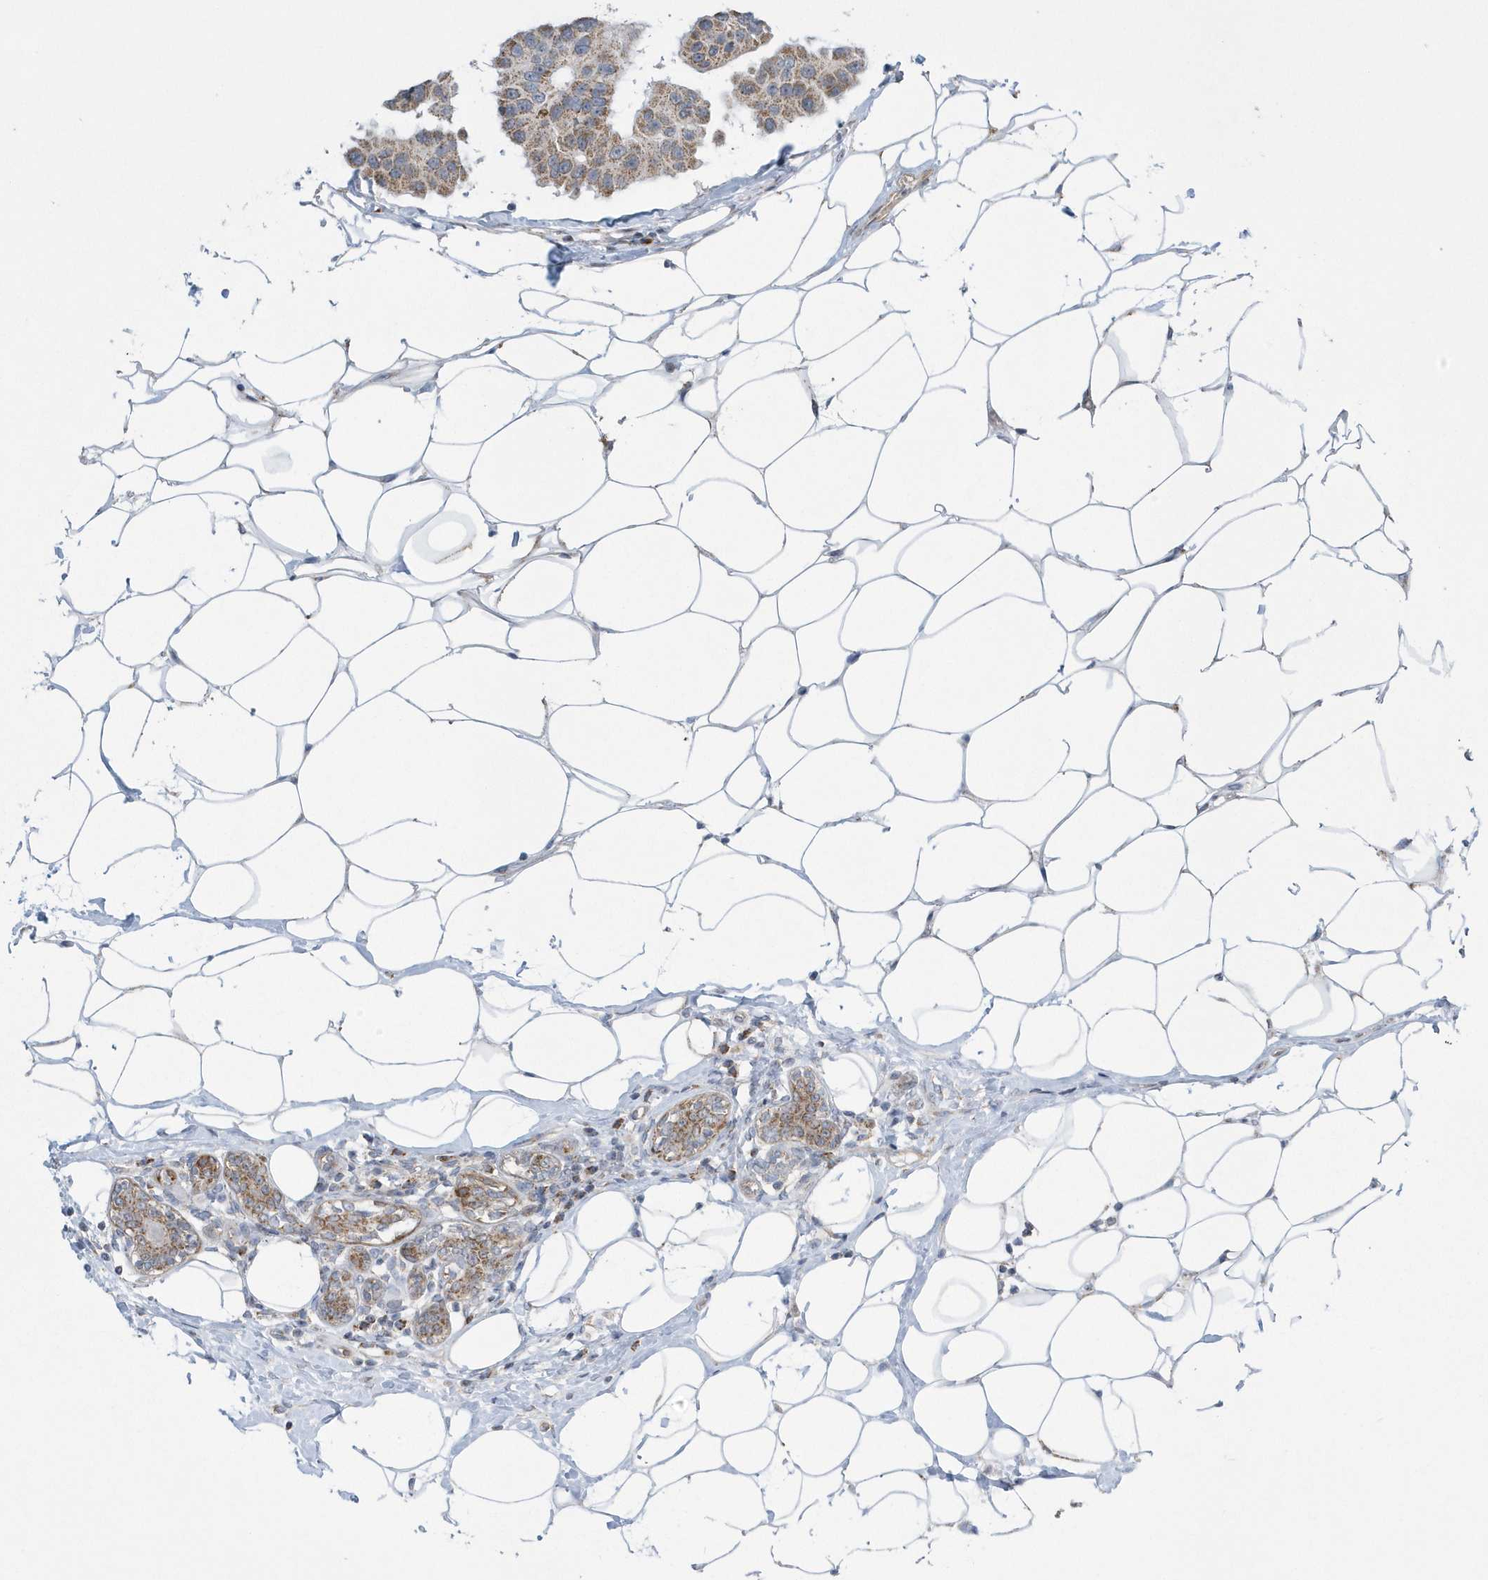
{"staining": {"intensity": "moderate", "quantity": ">75%", "location": "cytoplasmic/membranous"}, "tissue": "breast cancer", "cell_type": "Tumor cells", "image_type": "cancer", "snomed": [{"axis": "morphology", "description": "Normal tissue, NOS"}, {"axis": "morphology", "description": "Duct carcinoma"}, {"axis": "topography", "description": "Breast"}], "caption": "DAB immunohistochemical staining of breast cancer (invasive ductal carcinoma) shows moderate cytoplasmic/membranous protein staining in approximately >75% of tumor cells.", "gene": "SLX9", "patient": {"sex": "female", "age": 39}}